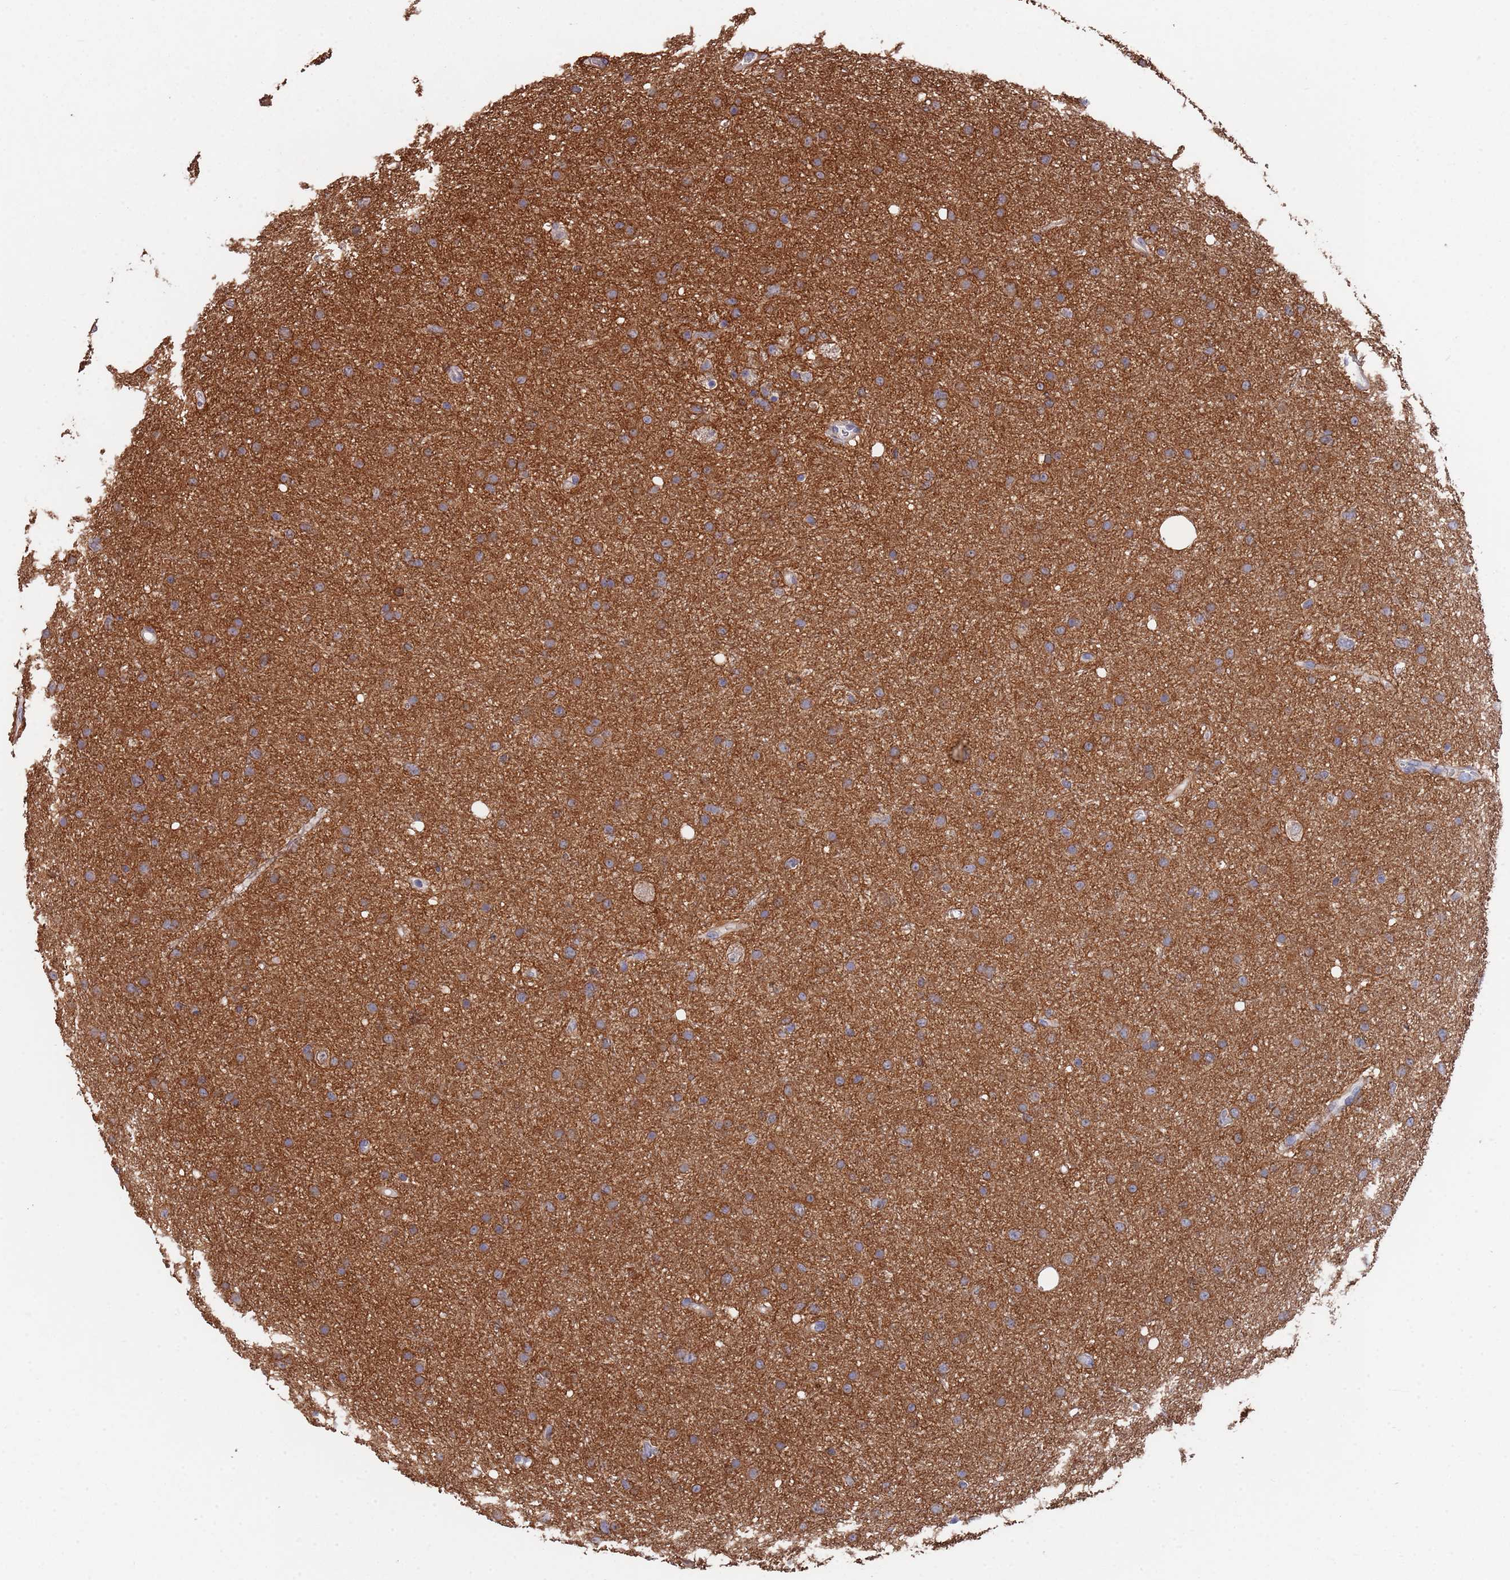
{"staining": {"intensity": "moderate", "quantity": ">75%", "location": "cytoplasmic/membranous"}, "tissue": "glioma", "cell_type": "Tumor cells", "image_type": "cancer", "snomed": [{"axis": "morphology", "description": "Glioma, malignant, Low grade"}, {"axis": "topography", "description": "Cerebral cortex"}], "caption": "This image shows malignant glioma (low-grade) stained with immunohistochemistry to label a protein in brown. The cytoplasmic/membranous of tumor cells show moderate positivity for the protein. Nuclei are counter-stained blue.", "gene": "ANK2", "patient": {"sex": "female", "age": 39}}